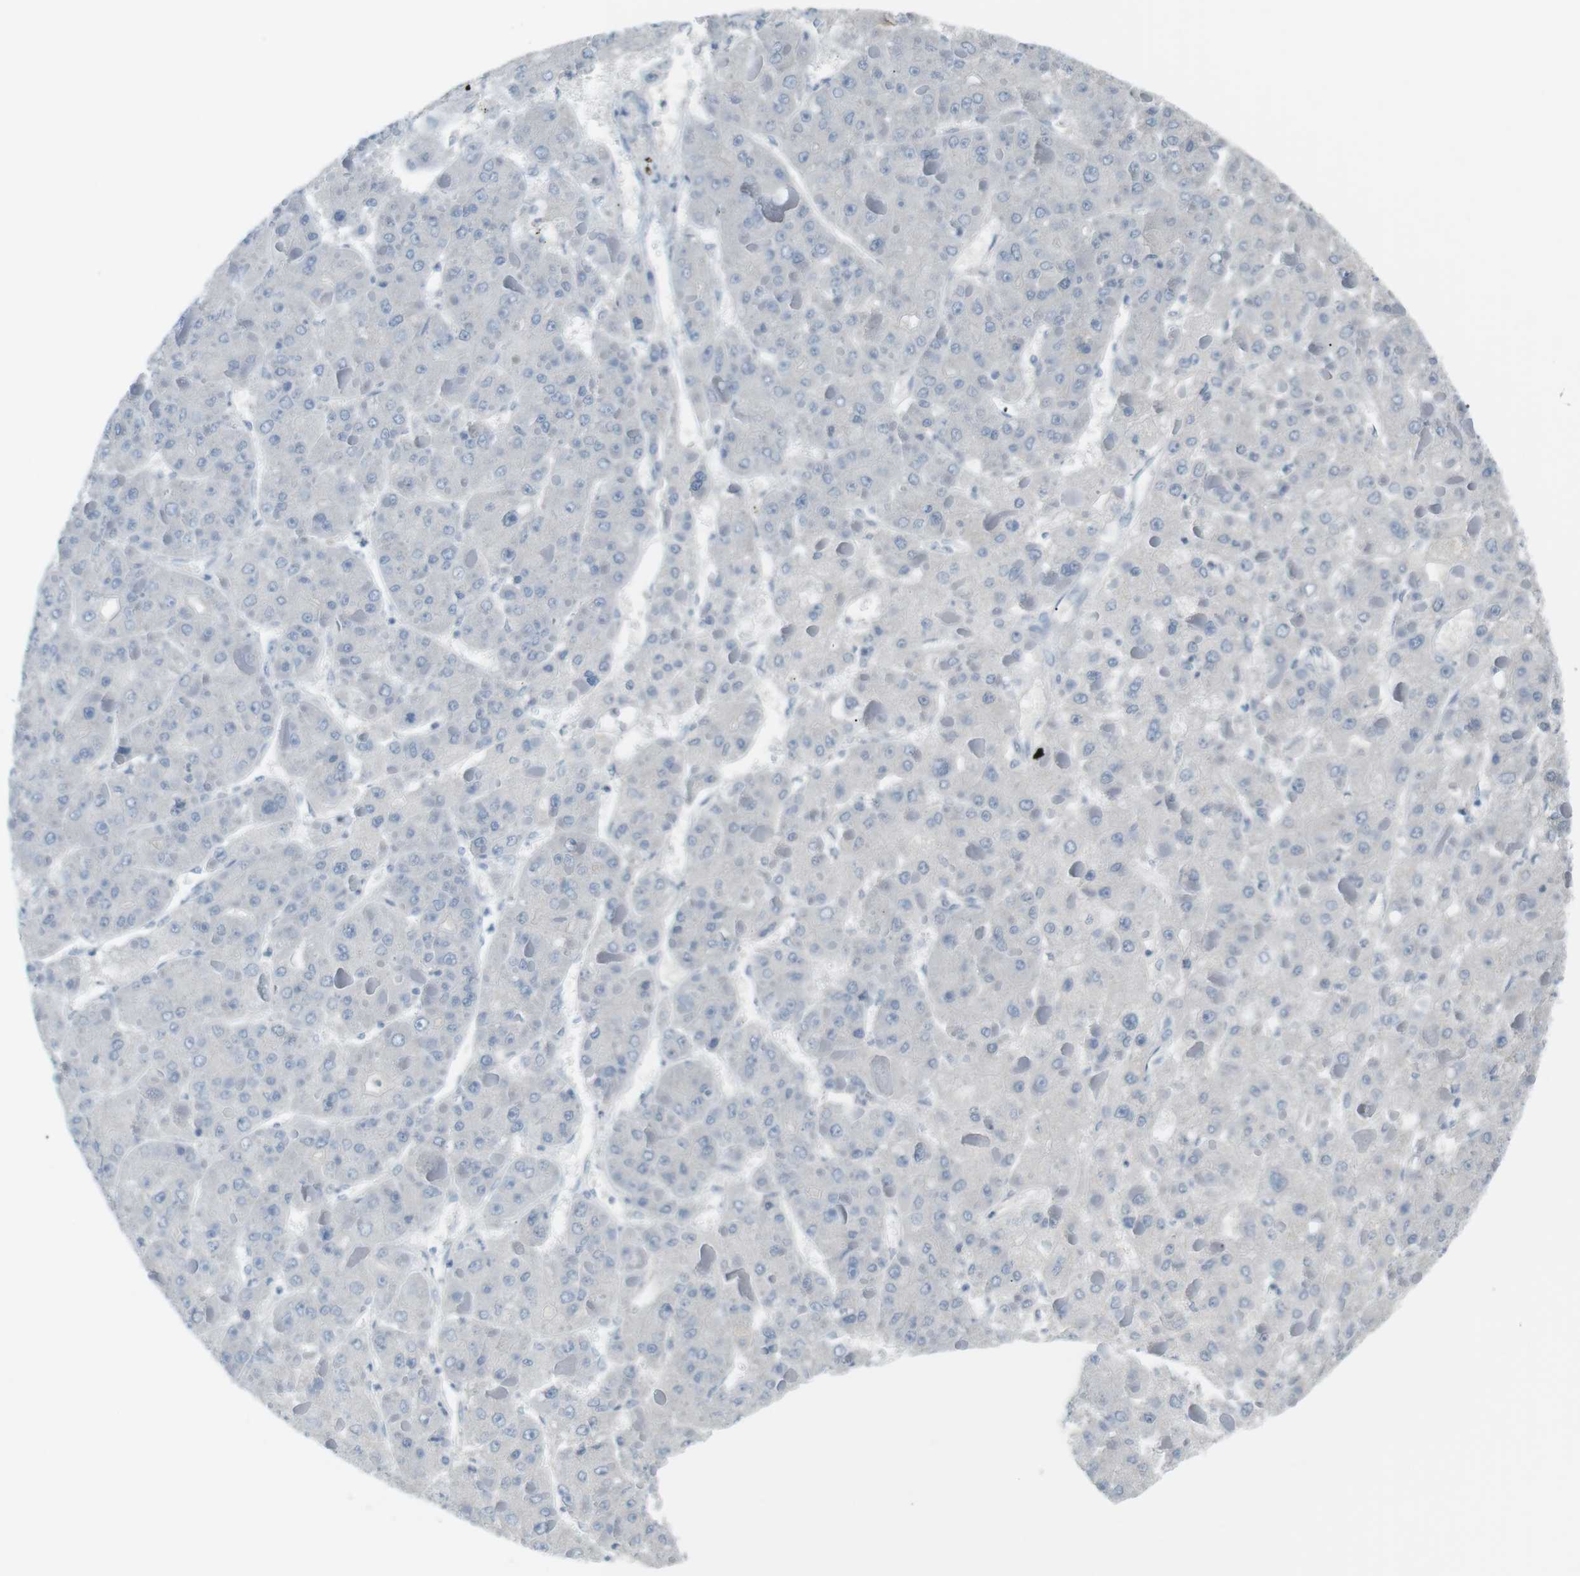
{"staining": {"intensity": "negative", "quantity": "none", "location": "none"}, "tissue": "liver cancer", "cell_type": "Tumor cells", "image_type": "cancer", "snomed": [{"axis": "morphology", "description": "Carcinoma, Hepatocellular, NOS"}, {"axis": "topography", "description": "Liver"}], "caption": "IHC photomicrograph of liver cancer (hepatocellular carcinoma) stained for a protein (brown), which exhibits no positivity in tumor cells.", "gene": "AZGP1", "patient": {"sex": "female", "age": 73}}